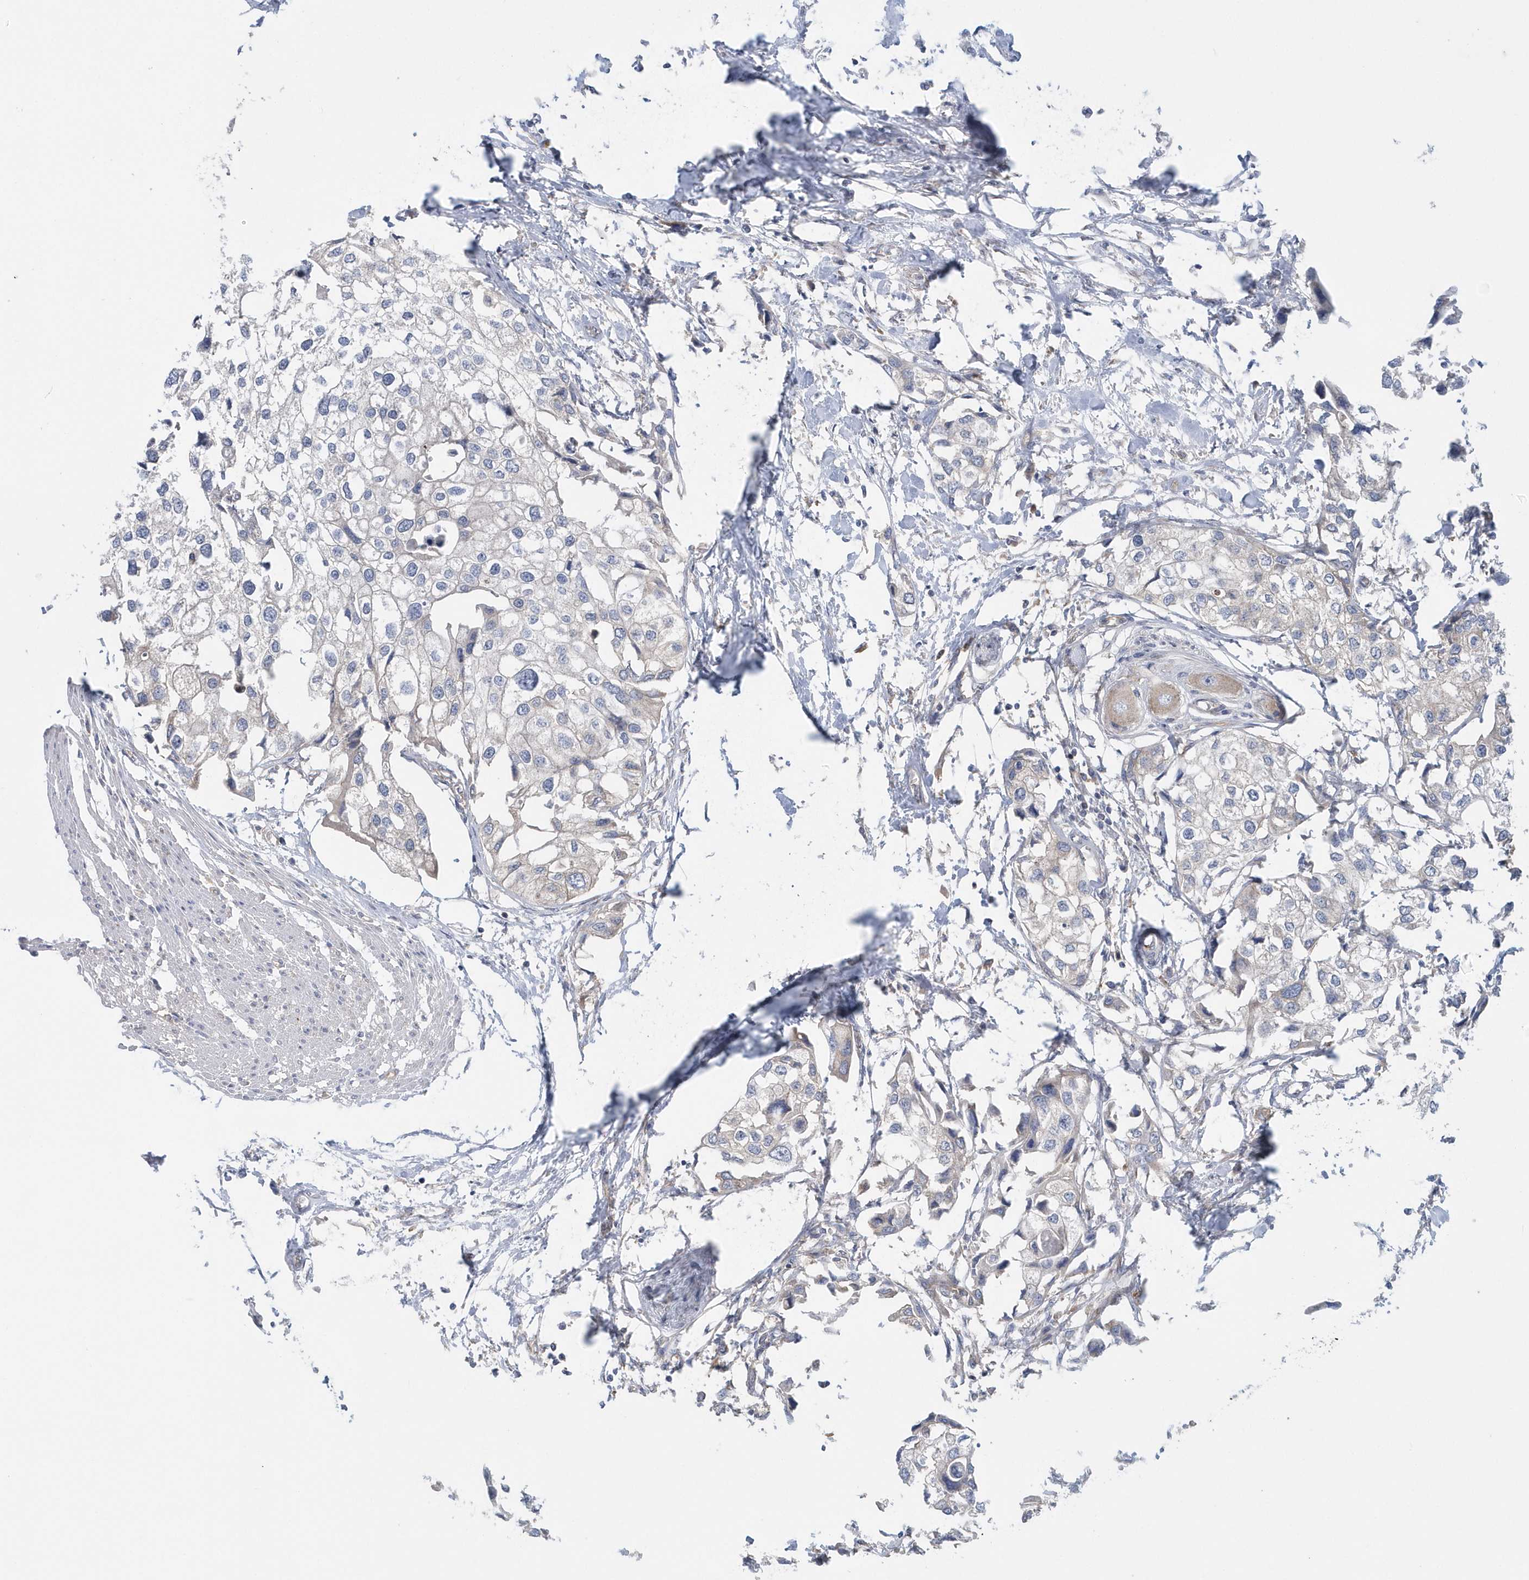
{"staining": {"intensity": "negative", "quantity": "none", "location": "none"}, "tissue": "urothelial cancer", "cell_type": "Tumor cells", "image_type": "cancer", "snomed": [{"axis": "morphology", "description": "Urothelial carcinoma, High grade"}, {"axis": "topography", "description": "Urinary bladder"}], "caption": "High magnification brightfield microscopy of urothelial carcinoma (high-grade) stained with DAB (3,3'-diaminobenzidine) (brown) and counterstained with hematoxylin (blue): tumor cells show no significant staining. The staining is performed using DAB (3,3'-diaminobenzidine) brown chromogen with nuclei counter-stained in using hematoxylin.", "gene": "EIF3C", "patient": {"sex": "male", "age": 64}}